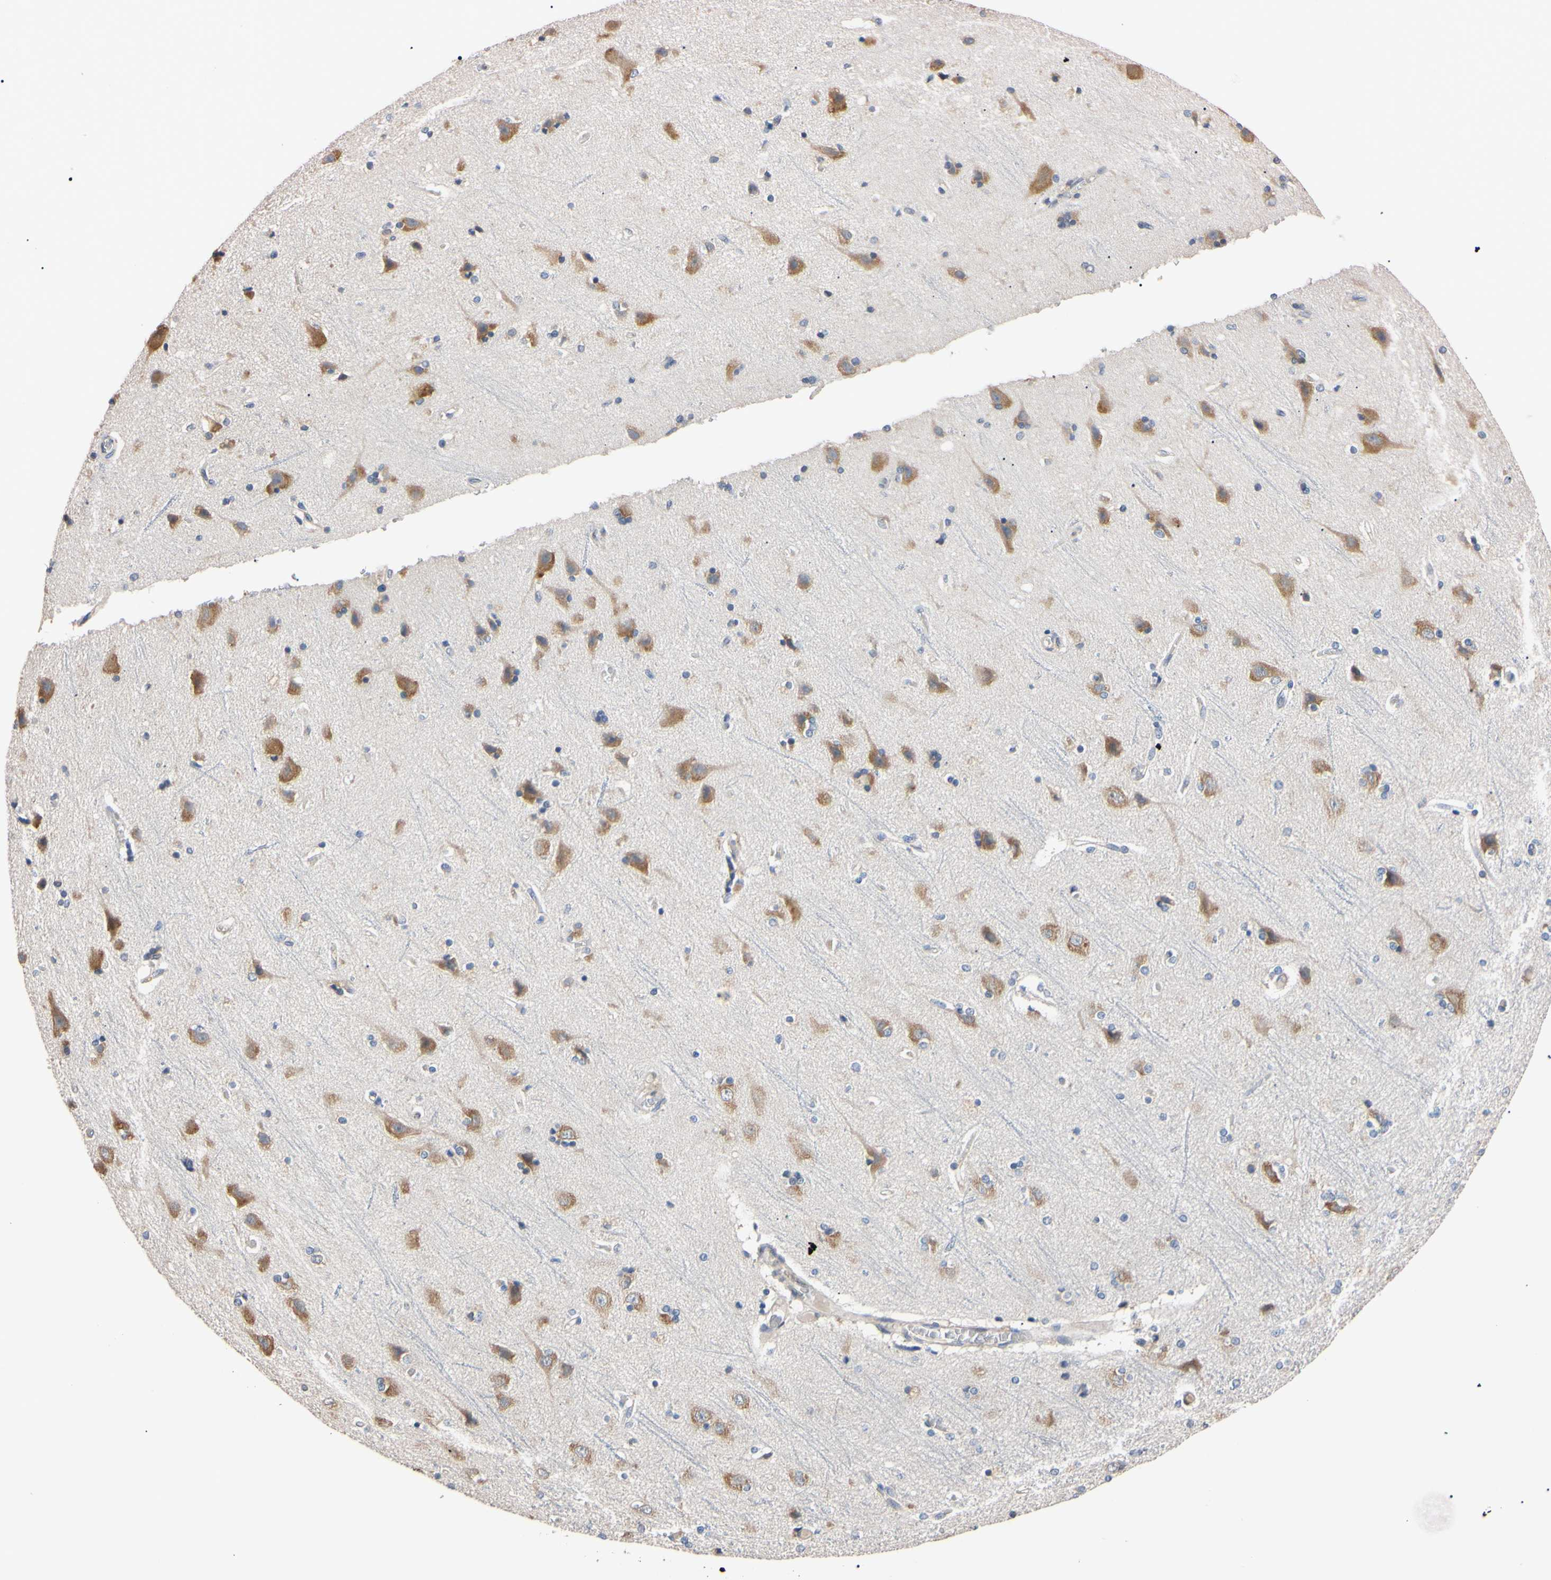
{"staining": {"intensity": "negative", "quantity": "none", "location": "none"}, "tissue": "cerebral cortex", "cell_type": "Endothelial cells", "image_type": "normal", "snomed": [{"axis": "morphology", "description": "Normal tissue, NOS"}, {"axis": "topography", "description": "Cerebral cortex"}], "caption": "This is a micrograph of IHC staining of unremarkable cerebral cortex, which shows no positivity in endothelial cells. (Immunohistochemistry (ihc), brightfield microscopy, high magnification).", "gene": "RARS1", "patient": {"sex": "female", "age": 54}}